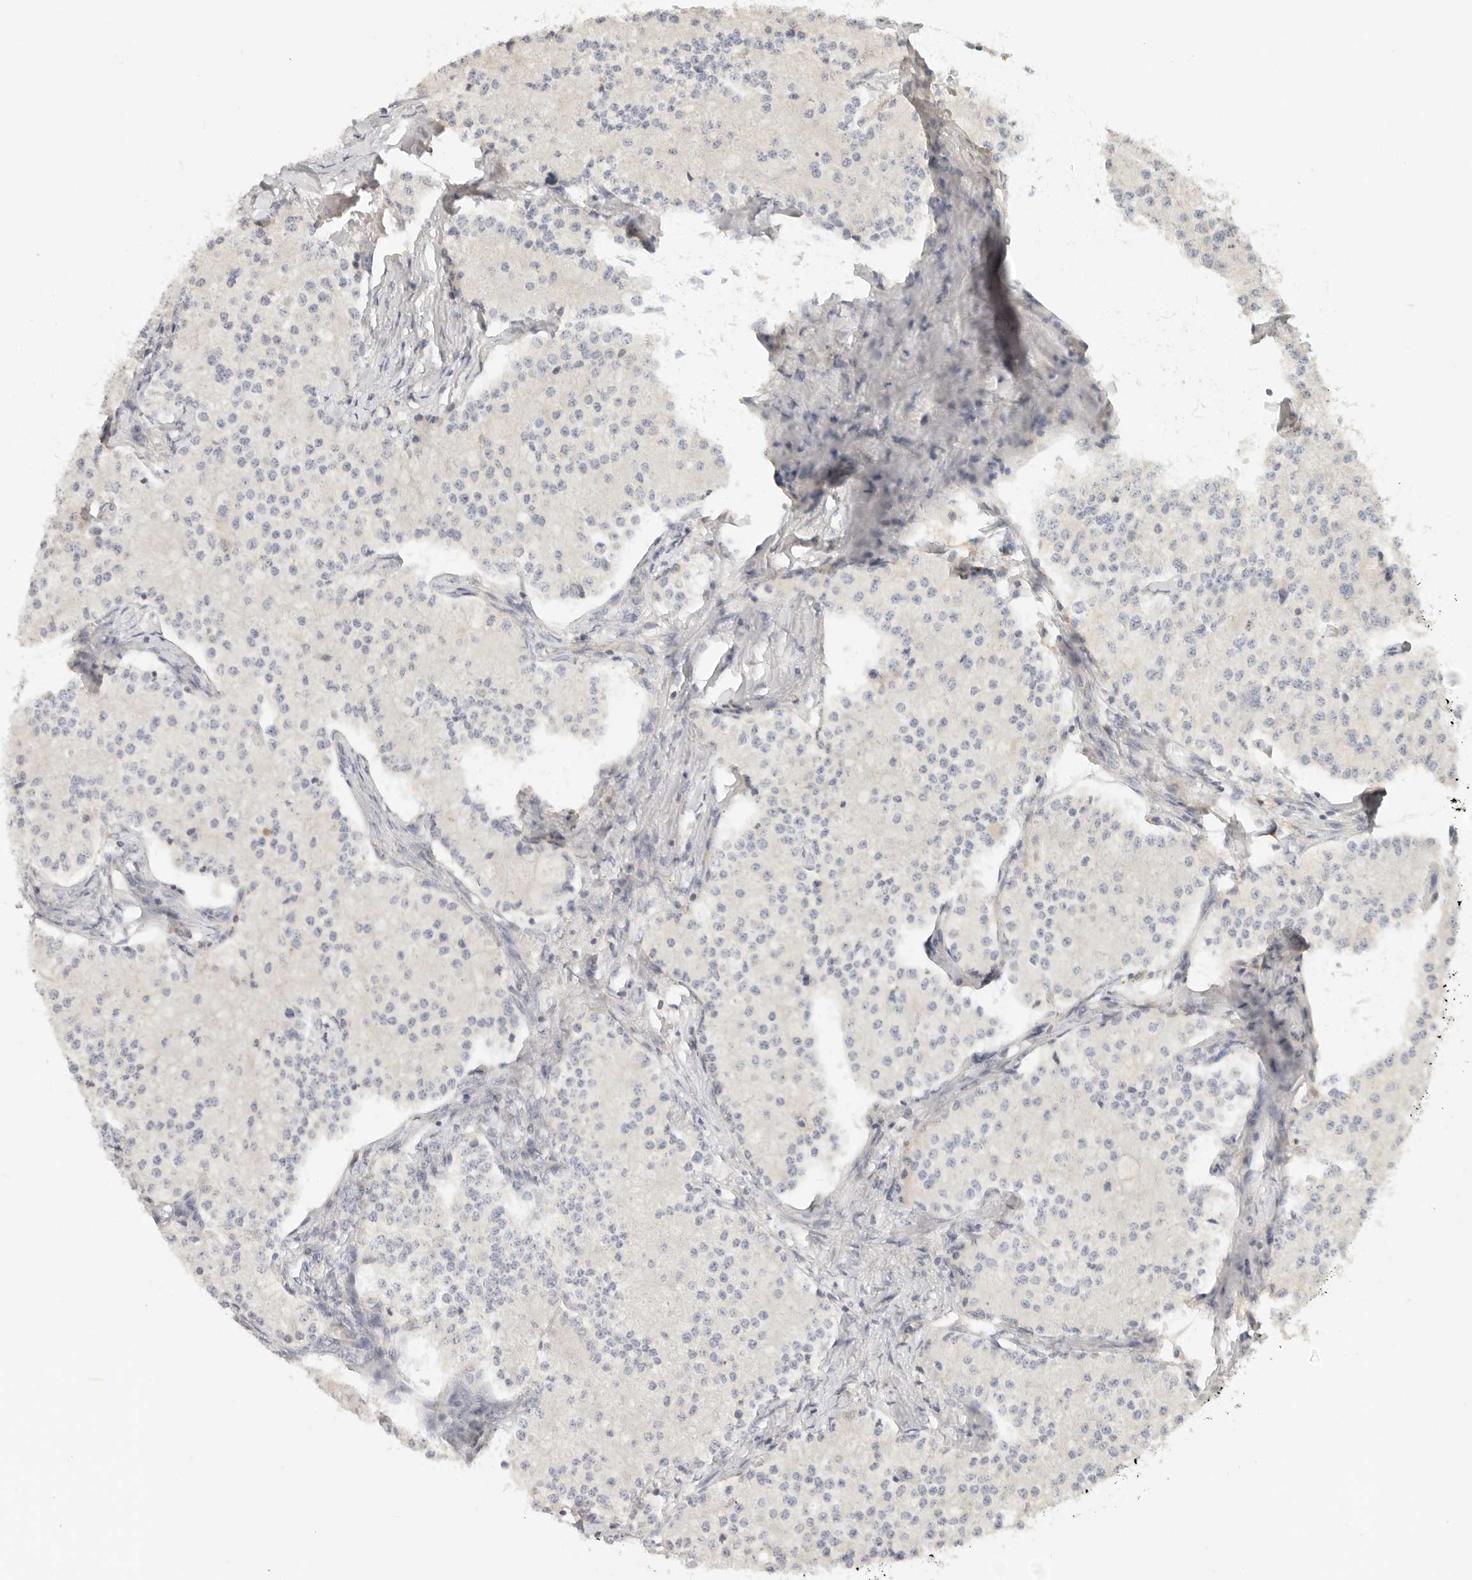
{"staining": {"intensity": "negative", "quantity": "none", "location": "none"}, "tissue": "carcinoid", "cell_type": "Tumor cells", "image_type": "cancer", "snomed": [{"axis": "morphology", "description": "Carcinoid, malignant, NOS"}, {"axis": "topography", "description": "Colon"}], "caption": "Immunohistochemistry of human malignant carcinoid displays no expression in tumor cells. Brightfield microscopy of IHC stained with DAB (brown) and hematoxylin (blue), captured at high magnification.", "gene": "HECTD3", "patient": {"sex": "female", "age": 52}}